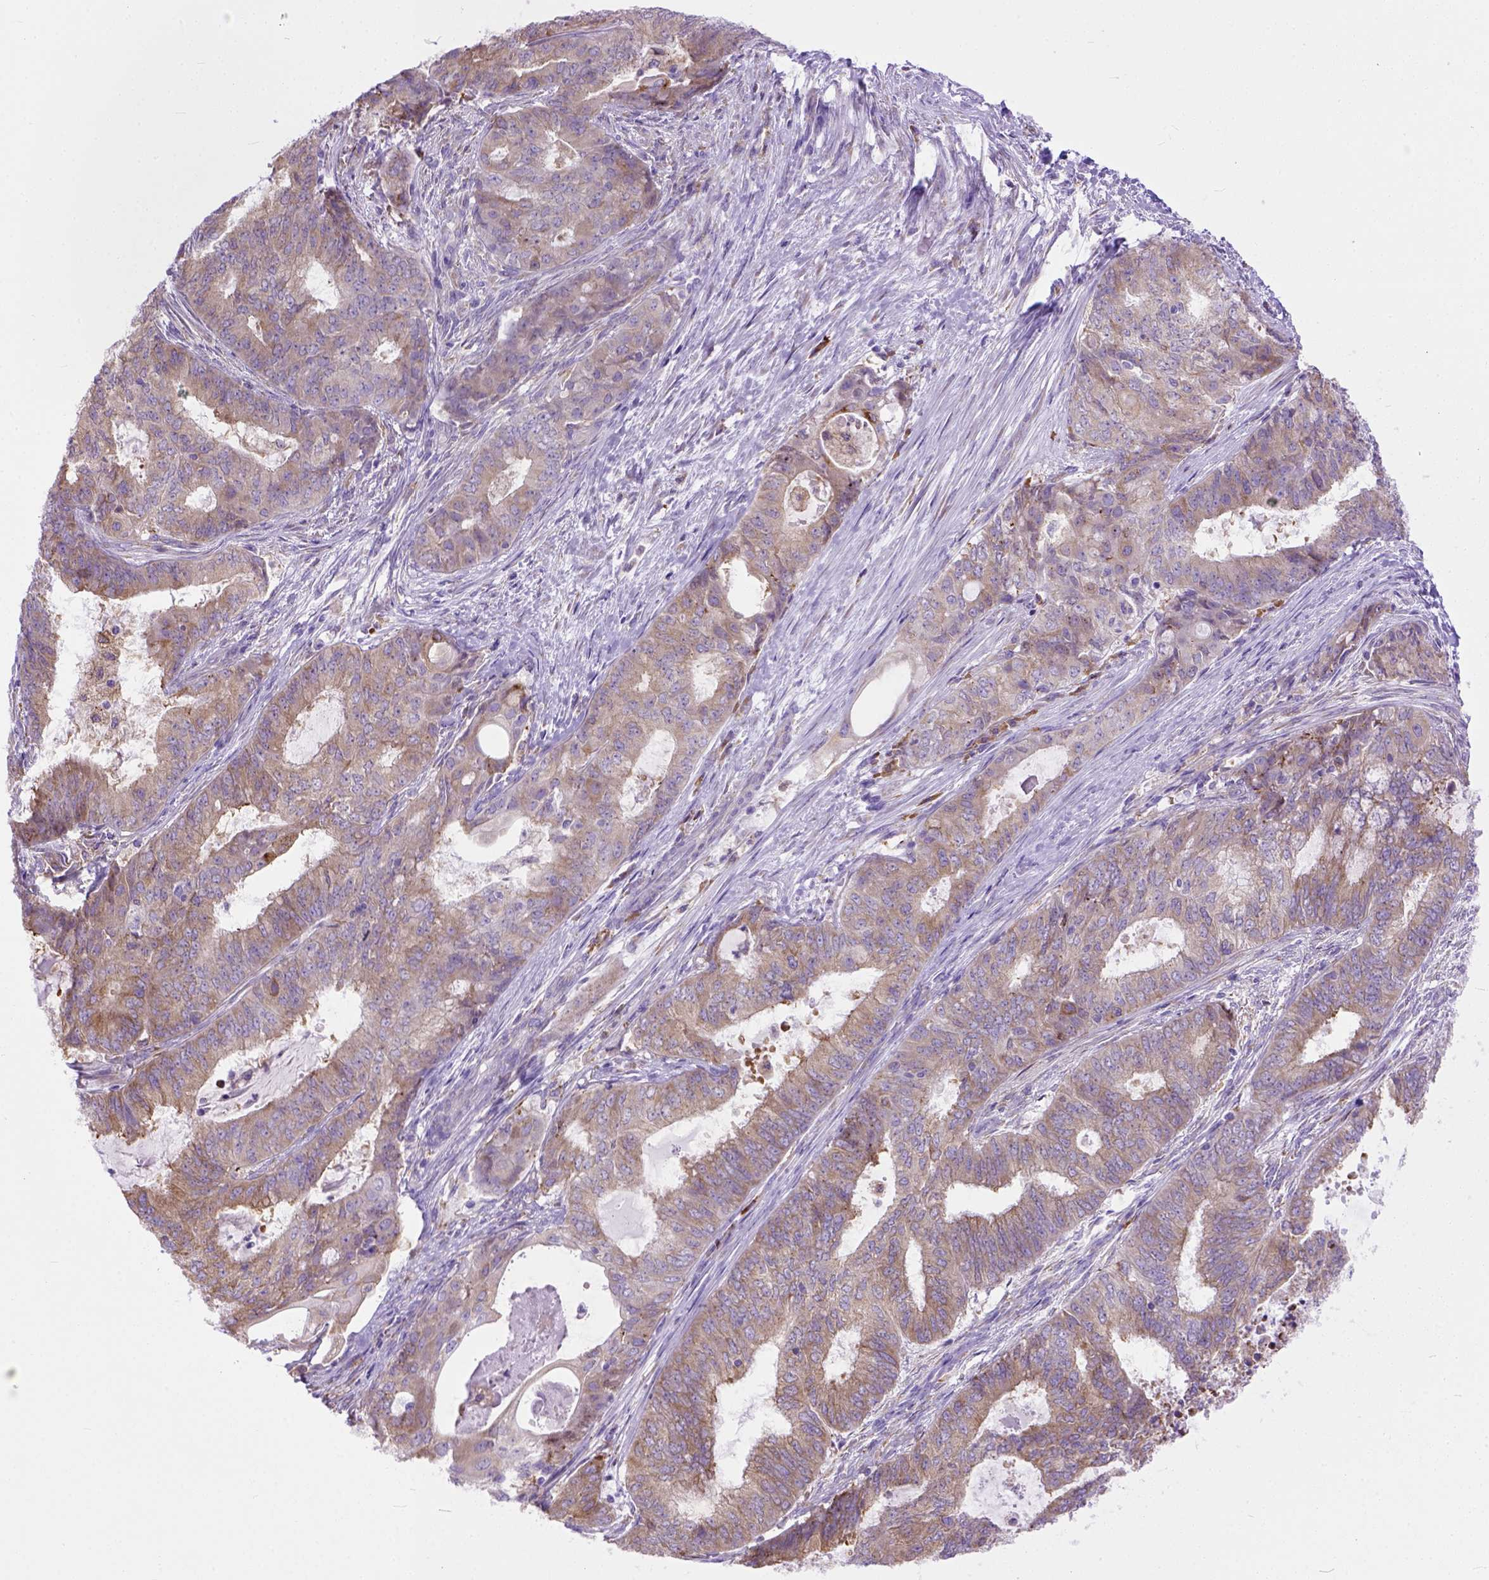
{"staining": {"intensity": "moderate", "quantity": ">75%", "location": "cytoplasmic/membranous"}, "tissue": "endometrial cancer", "cell_type": "Tumor cells", "image_type": "cancer", "snomed": [{"axis": "morphology", "description": "Adenocarcinoma, NOS"}, {"axis": "topography", "description": "Endometrium"}], "caption": "Immunohistochemical staining of adenocarcinoma (endometrial) demonstrates moderate cytoplasmic/membranous protein positivity in approximately >75% of tumor cells. The staining is performed using DAB brown chromogen to label protein expression. The nuclei are counter-stained blue using hematoxylin.", "gene": "PLK4", "patient": {"sex": "female", "age": 62}}